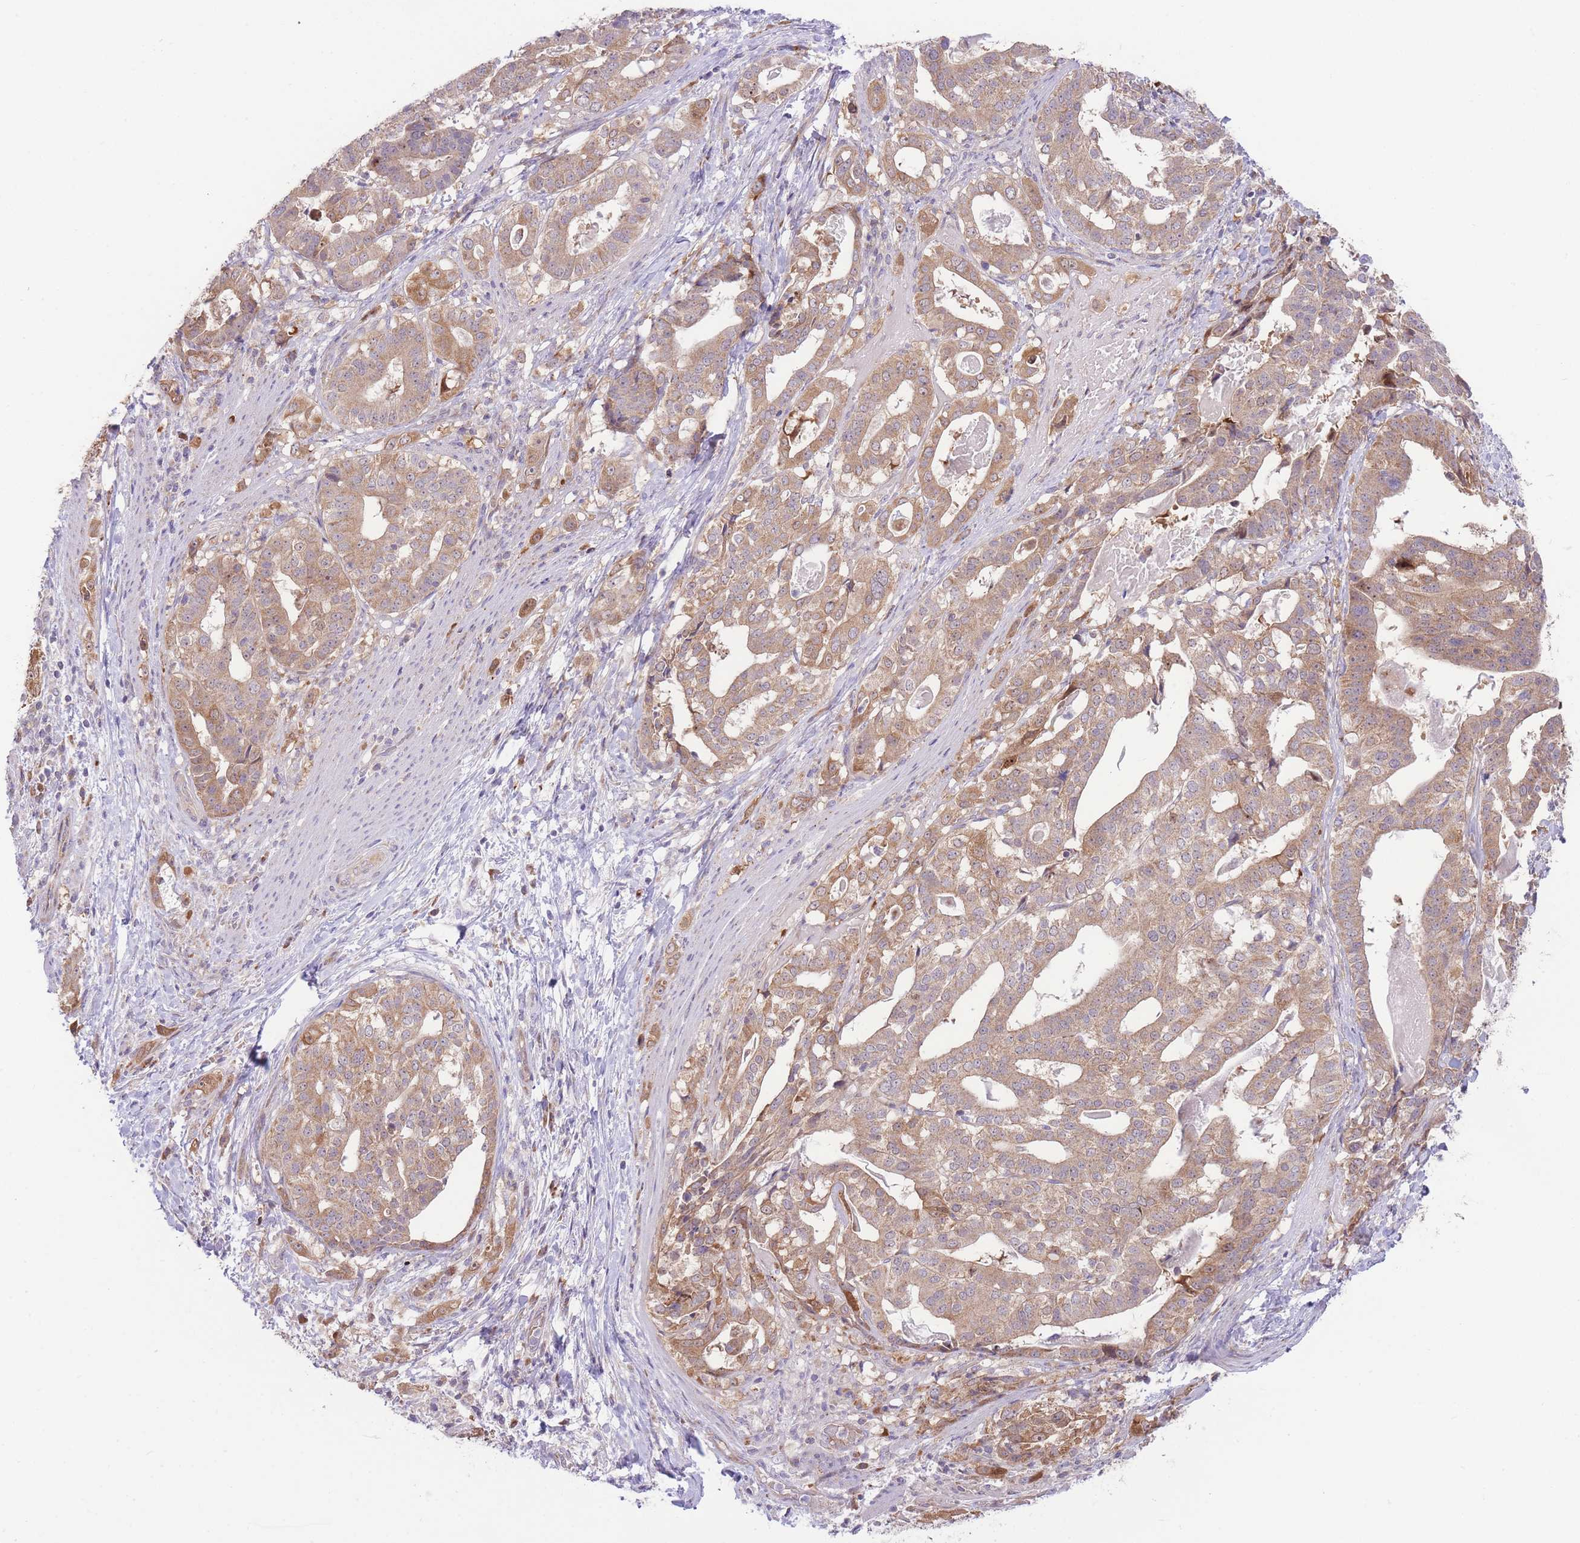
{"staining": {"intensity": "moderate", "quantity": ">75%", "location": "cytoplasmic/membranous"}, "tissue": "stomach cancer", "cell_type": "Tumor cells", "image_type": "cancer", "snomed": [{"axis": "morphology", "description": "Adenocarcinoma, NOS"}, {"axis": "topography", "description": "Stomach"}], "caption": "High-magnification brightfield microscopy of stomach cancer stained with DAB (brown) and counterstained with hematoxylin (blue). tumor cells exhibit moderate cytoplasmic/membranous expression is appreciated in approximately>75% of cells.", "gene": "BOLA2B", "patient": {"sex": "male", "age": 48}}